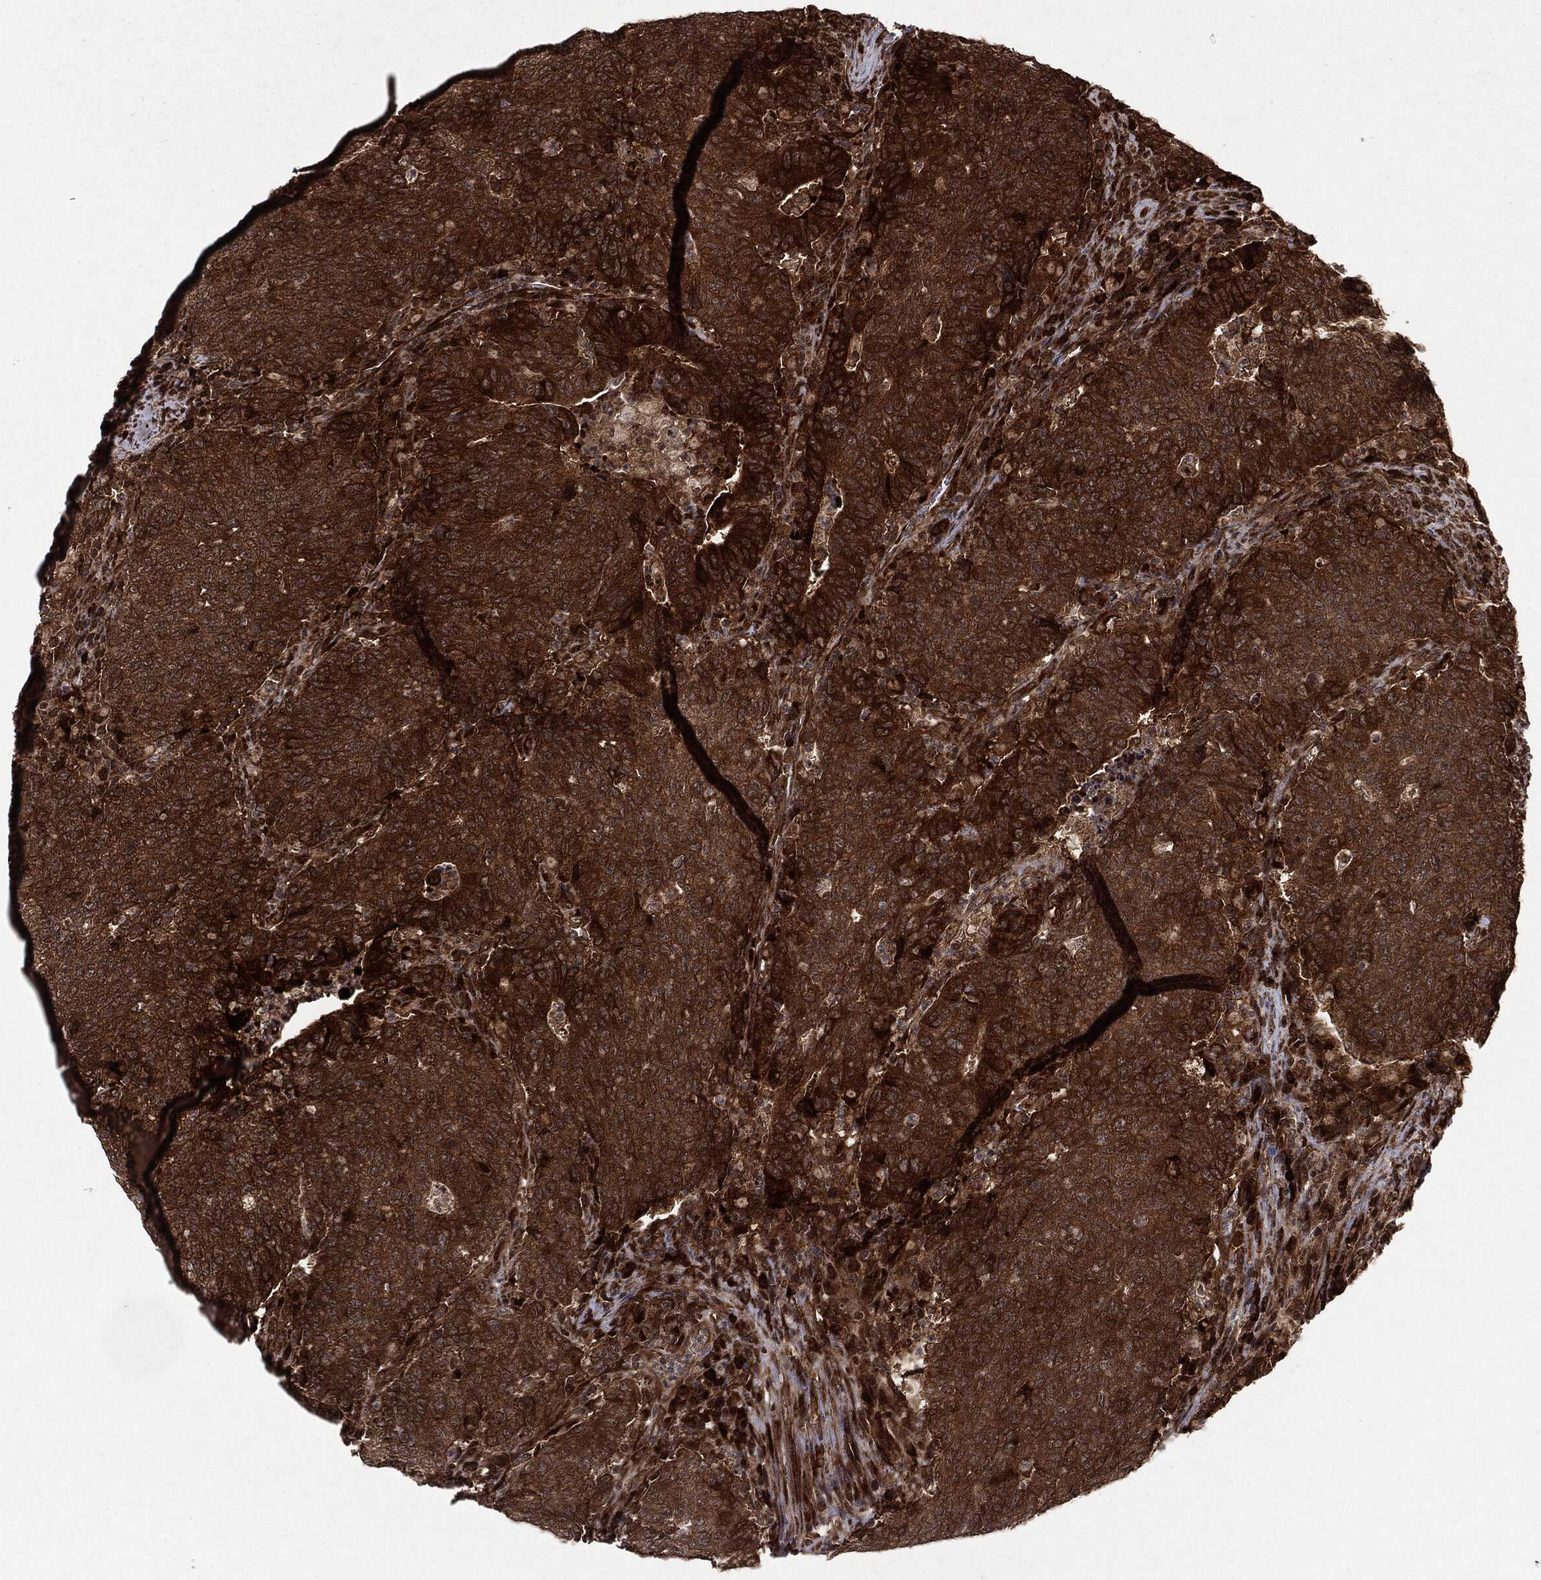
{"staining": {"intensity": "strong", "quantity": ">75%", "location": "cytoplasmic/membranous"}, "tissue": "colorectal cancer", "cell_type": "Tumor cells", "image_type": "cancer", "snomed": [{"axis": "morphology", "description": "Adenocarcinoma, NOS"}, {"axis": "topography", "description": "Colon"}], "caption": "This image reveals colorectal cancer stained with immunohistochemistry to label a protein in brown. The cytoplasmic/membranous of tumor cells show strong positivity for the protein. Nuclei are counter-stained blue.", "gene": "OTUB1", "patient": {"sex": "female", "age": 75}}